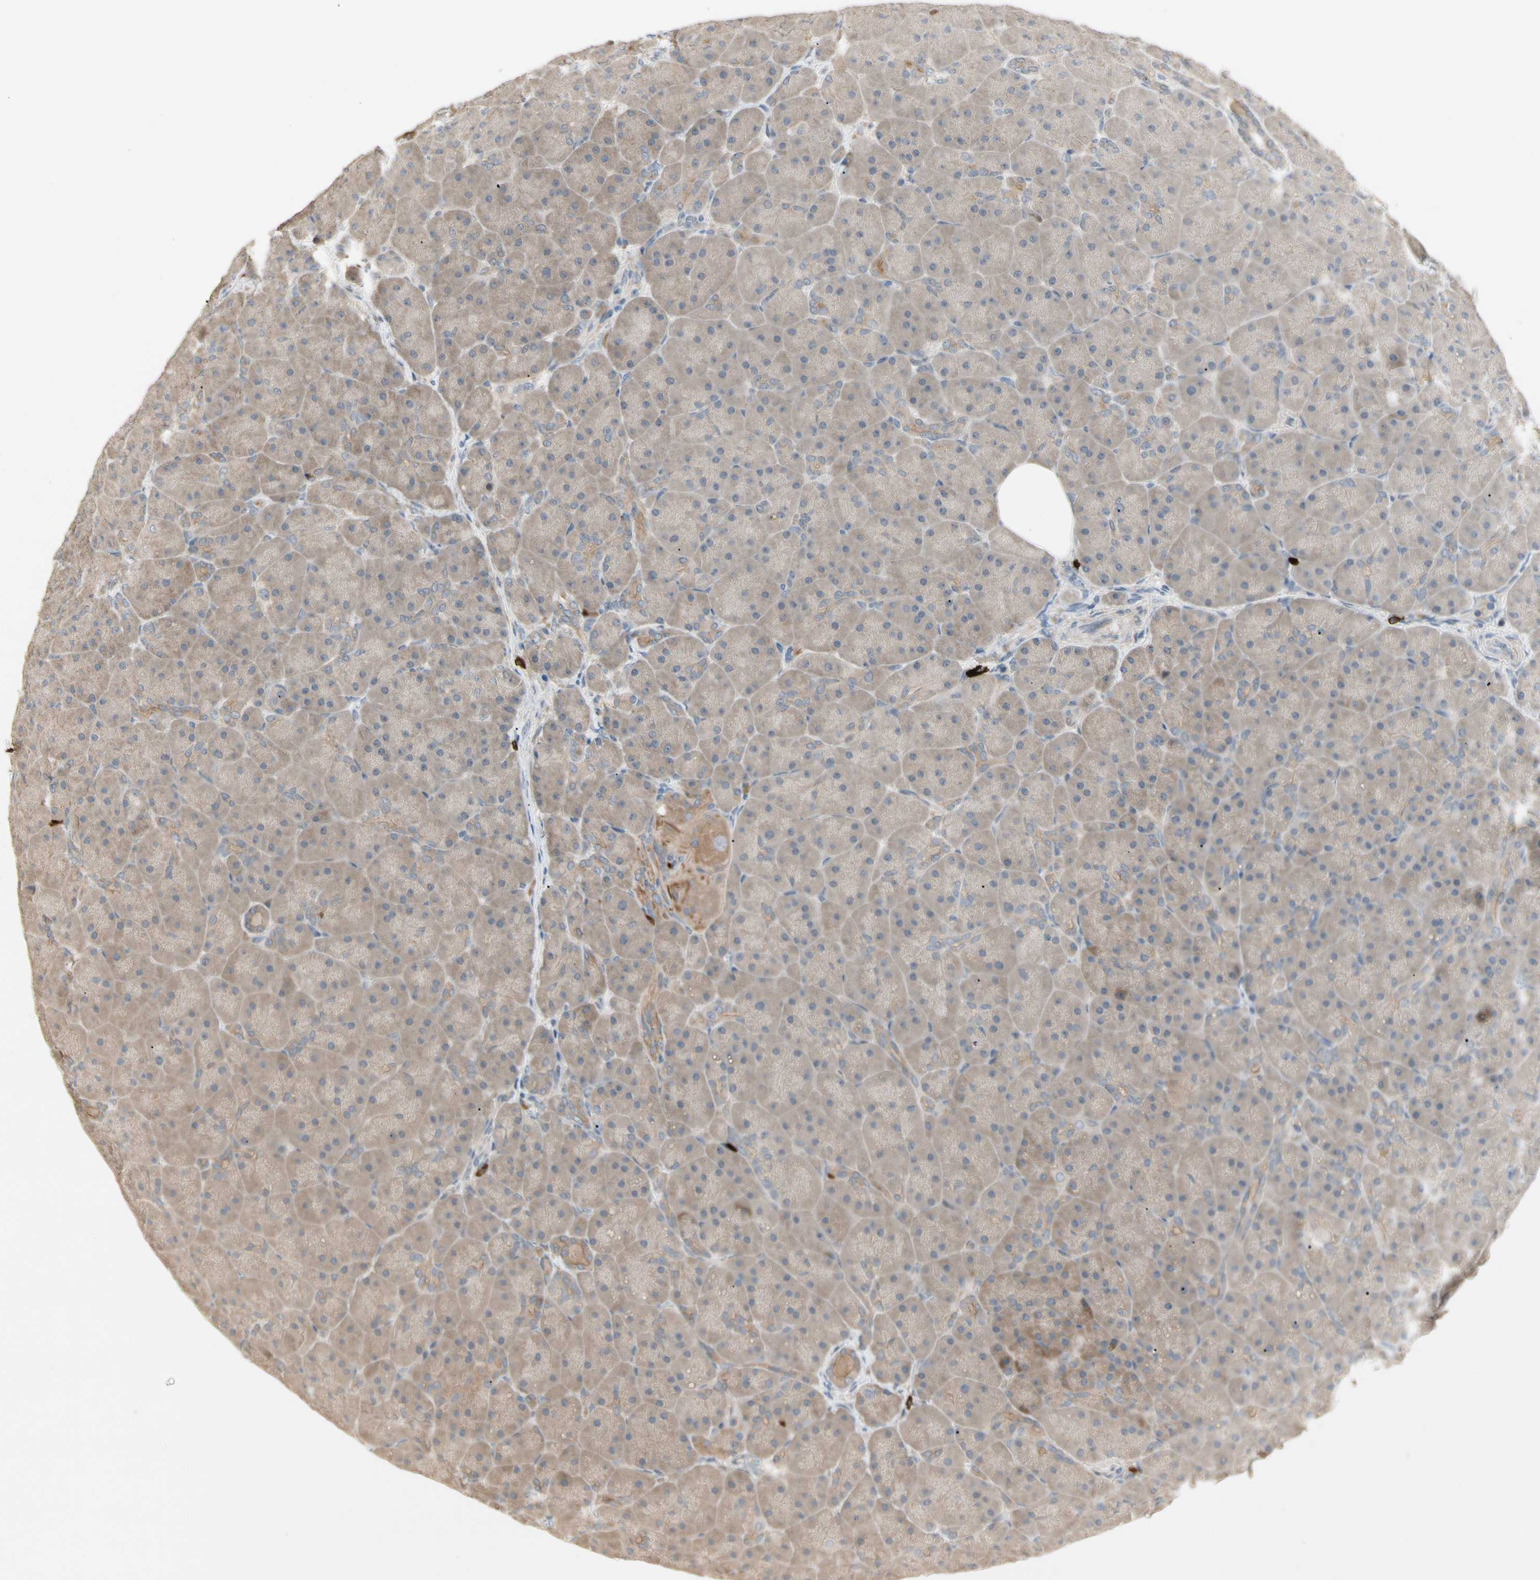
{"staining": {"intensity": "moderate", "quantity": ">75%", "location": "cytoplasmic/membranous"}, "tissue": "pancreas", "cell_type": "Exocrine glandular cells", "image_type": "normal", "snomed": [{"axis": "morphology", "description": "Normal tissue, NOS"}, {"axis": "topography", "description": "Pancreas"}], "caption": "An image of human pancreas stained for a protein demonstrates moderate cytoplasmic/membranous brown staining in exocrine glandular cells. (IHC, brightfield microscopy, high magnification).", "gene": "ATG4C", "patient": {"sex": "male", "age": 66}}